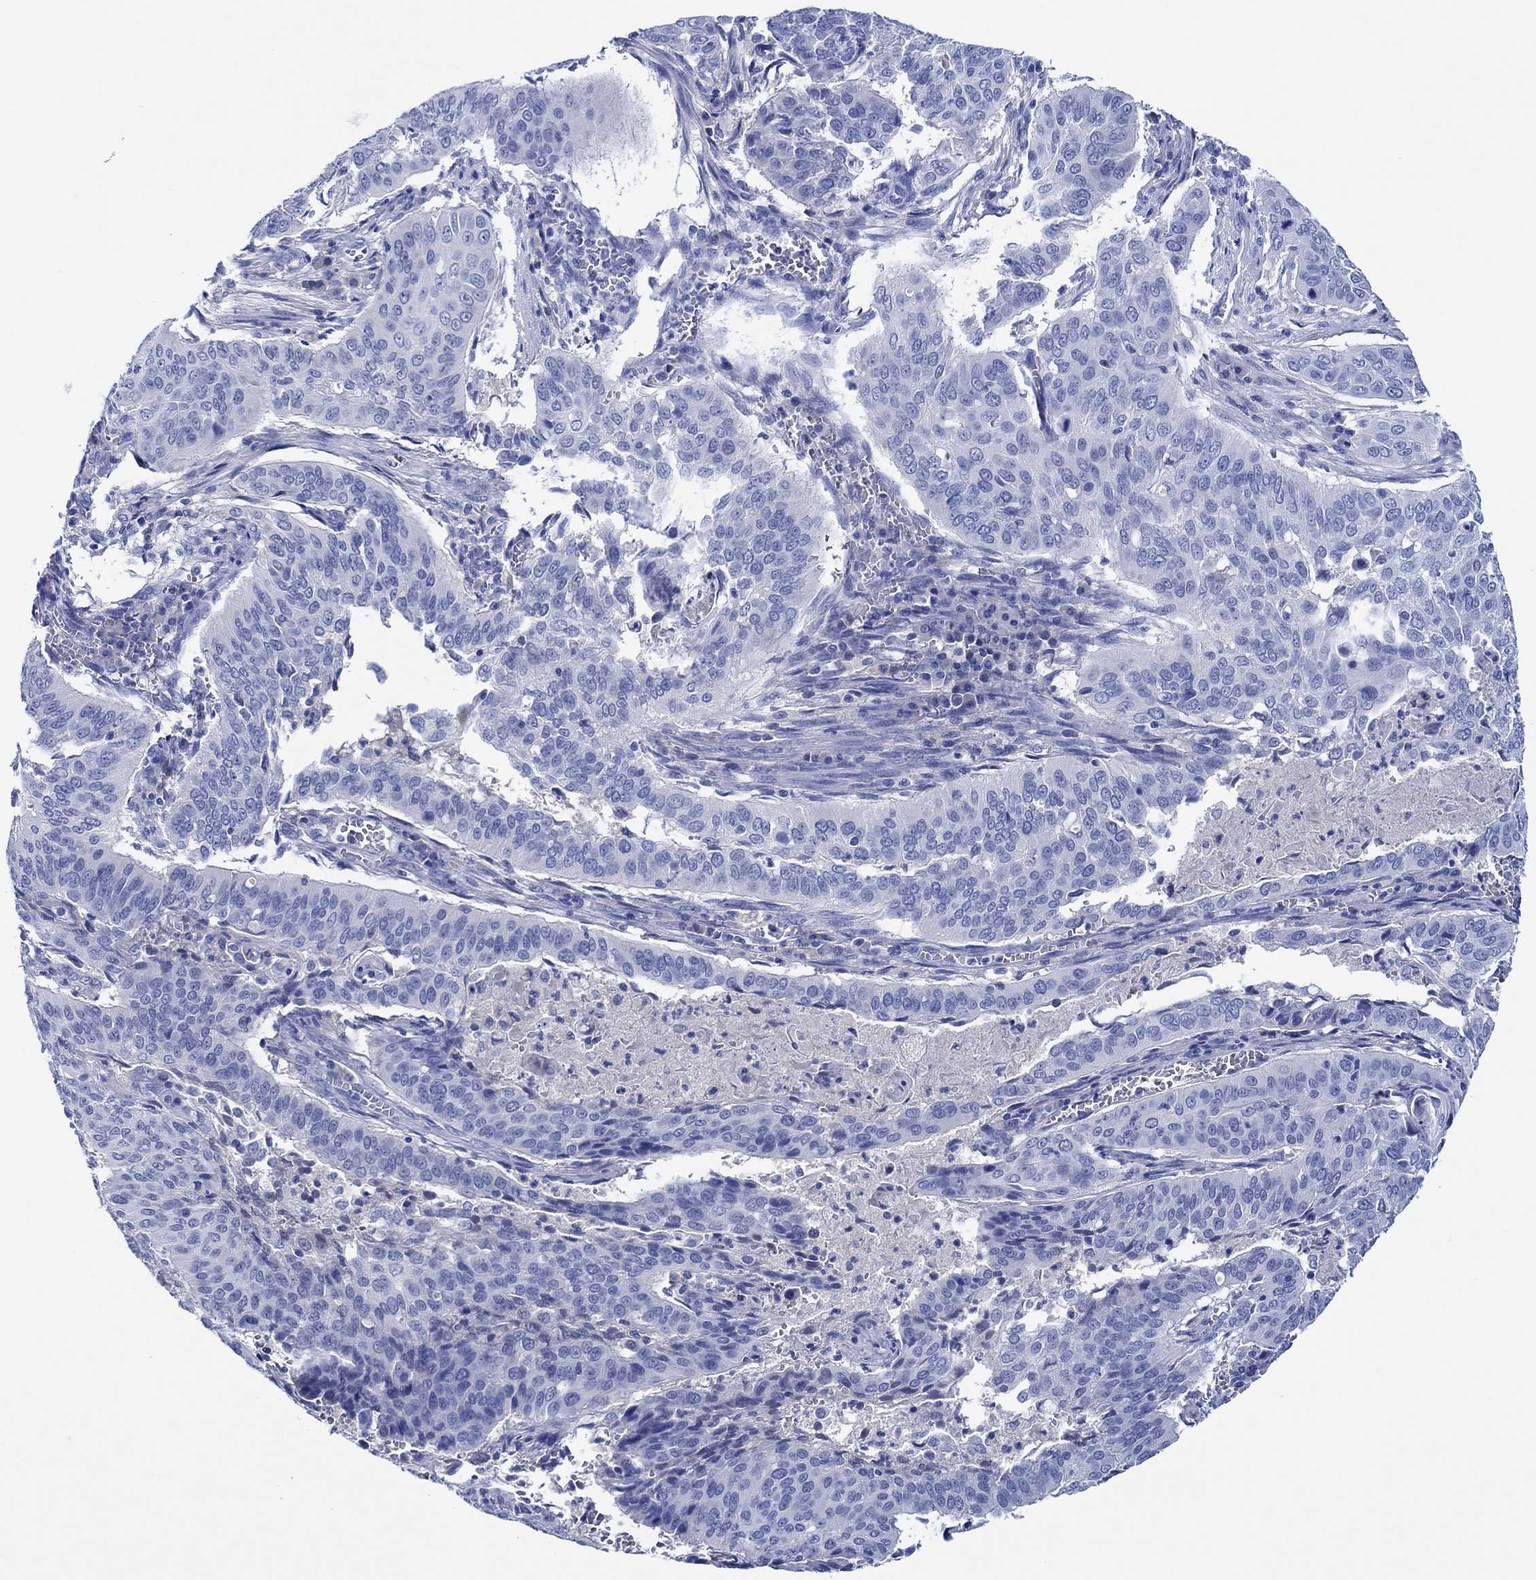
{"staining": {"intensity": "negative", "quantity": "none", "location": "none"}, "tissue": "cervical cancer", "cell_type": "Tumor cells", "image_type": "cancer", "snomed": [{"axis": "morphology", "description": "Squamous cell carcinoma, NOS"}, {"axis": "topography", "description": "Cervix"}], "caption": "Immunohistochemical staining of human squamous cell carcinoma (cervical) displays no significant expression in tumor cells.", "gene": "CPNE6", "patient": {"sex": "female", "age": 39}}